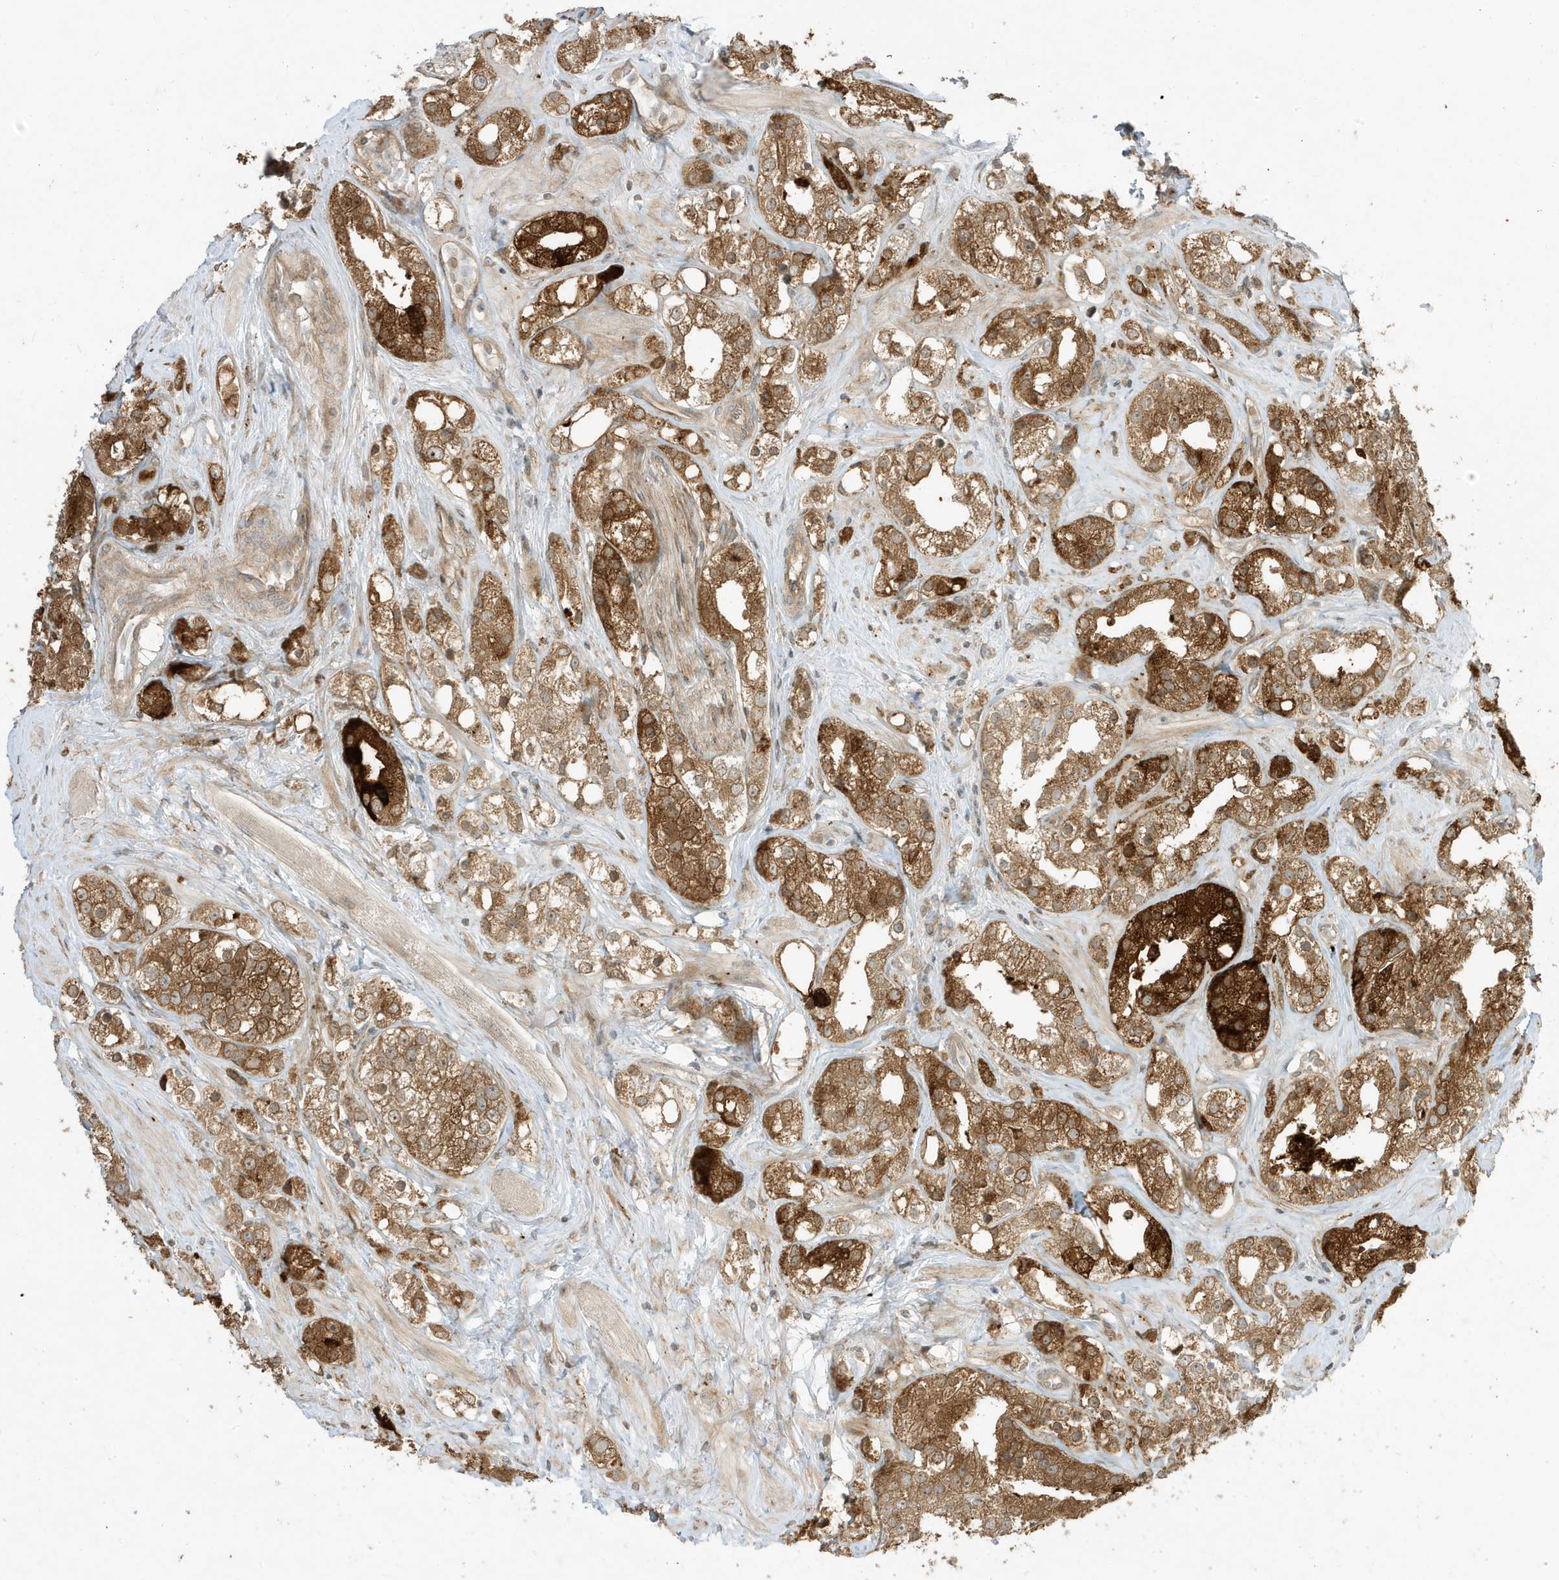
{"staining": {"intensity": "strong", "quantity": ">75%", "location": "cytoplasmic/membranous"}, "tissue": "prostate cancer", "cell_type": "Tumor cells", "image_type": "cancer", "snomed": [{"axis": "morphology", "description": "Adenocarcinoma, NOS"}, {"axis": "topography", "description": "Prostate"}], "caption": "A high amount of strong cytoplasmic/membranous expression is present in approximately >75% of tumor cells in prostate cancer (adenocarcinoma) tissue.", "gene": "SCARF2", "patient": {"sex": "male", "age": 79}}